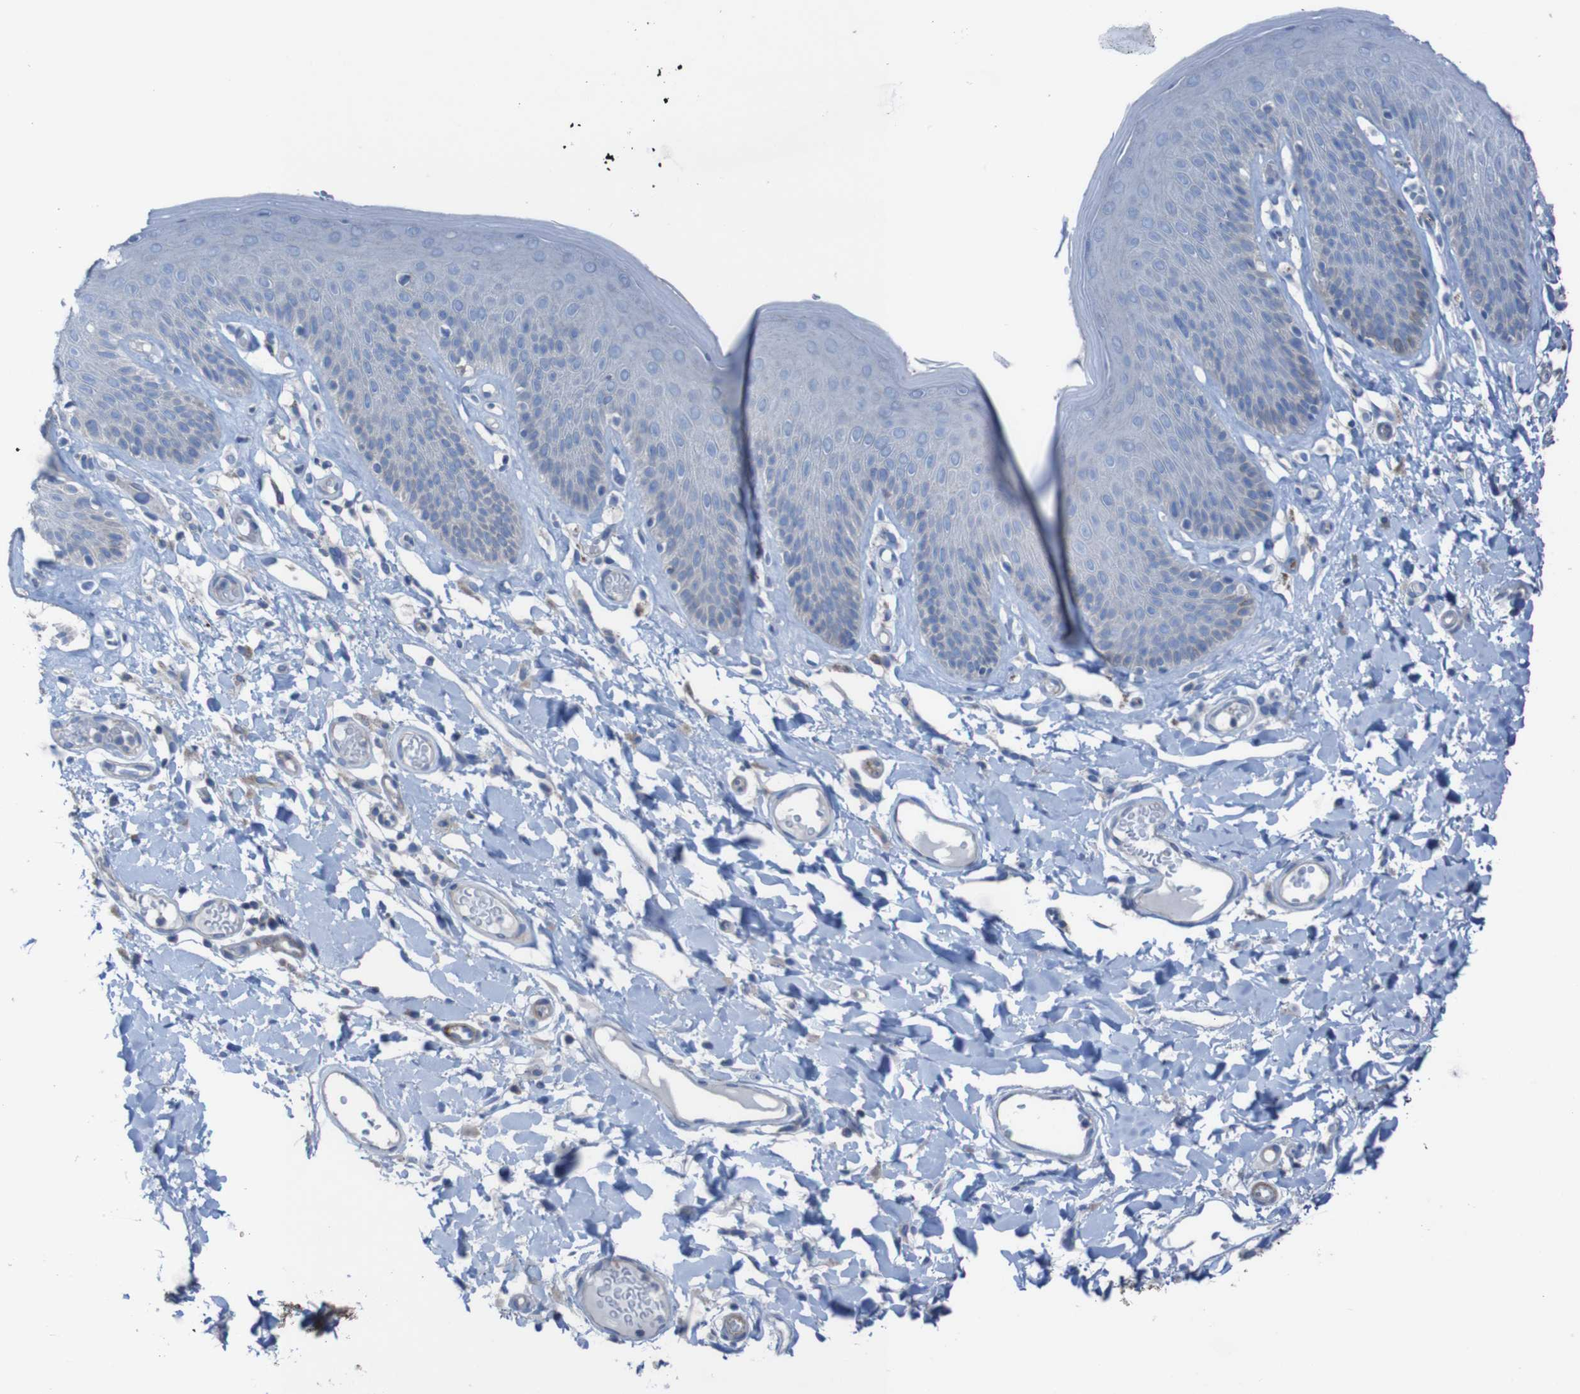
{"staining": {"intensity": "weak", "quantity": "<25%", "location": "cytoplasmic/membranous"}, "tissue": "skin", "cell_type": "Epidermal cells", "image_type": "normal", "snomed": [{"axis": "morphology", "description": "Normal tissue, NOS"}, {"axis": "topography", "description": "Vulva"}], "caption": "Immunohistochemistry (IHC) micrograph of unremarkable skin: skin stained with DAB (3,3'-diaminobenzidine) exhibits no significant protein expression in epidermal cells. (Brightfield microscopy of DAB (3,3'-diaminobenzidine) IHC at high magnification).", "gene": "RNF182", "patient": {"sex": "female", "age": 73}}